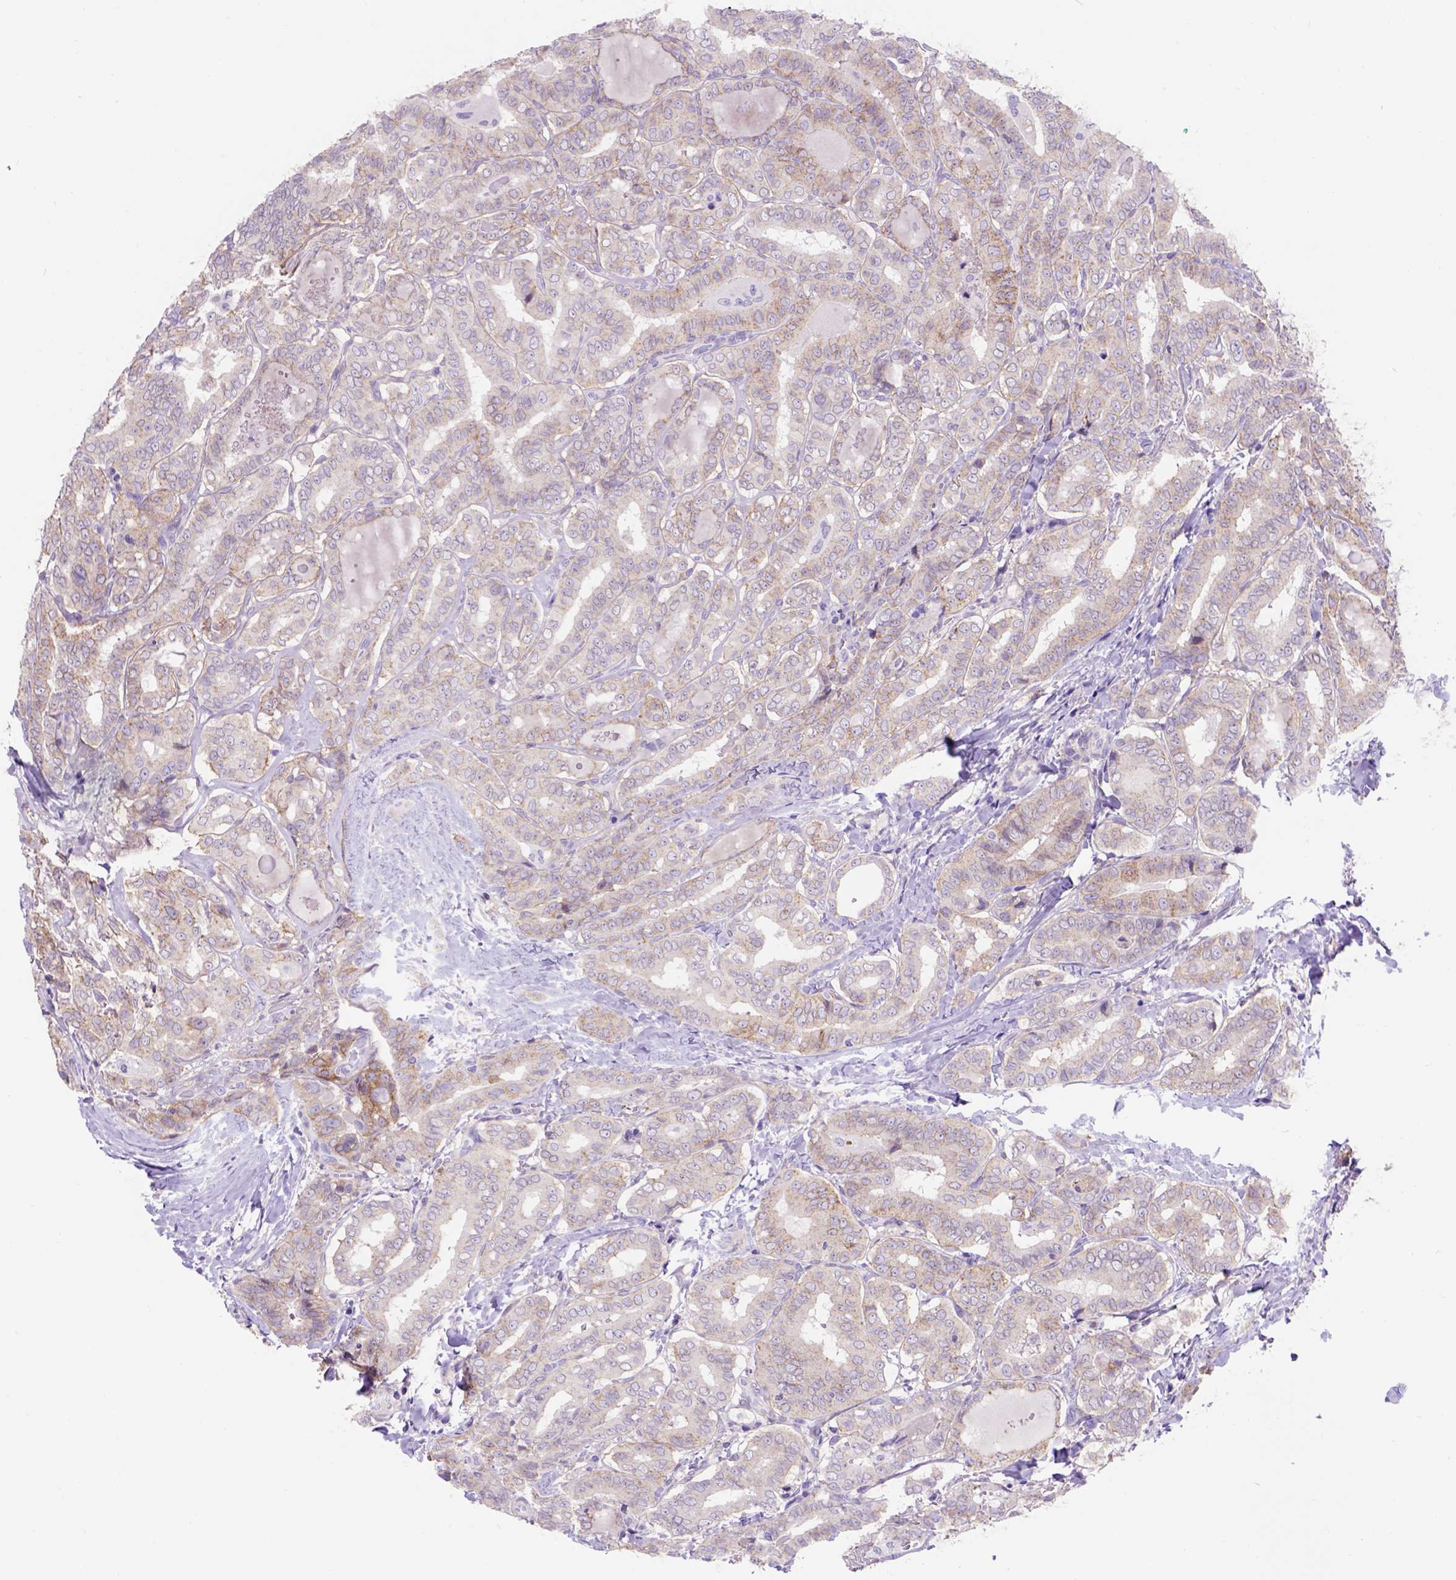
{"staining": {"intensity": "weak", "quantity": "25%-75%", "location": "cytoplasmic/membranous"}, "tissue": "thyroid cancer", "cell_type": "Tumor cells", "image_type": "cancer", "snomed": [{"axis": "morphology", "description": "Papillary adenocarcinoma, NOS"}, {"axis": "morphology", "description": "Papillary adenoma metastatic"}, {"axis": "topography", "description": "Thyroid gland"}], "caption": "Human thyroid cancer (papillary adenocarcinoma) stained with a protein marker reveals weak staining in tumor cells.", "gene": "EGFR", "patient": {"sex": "female", "age": 50}}